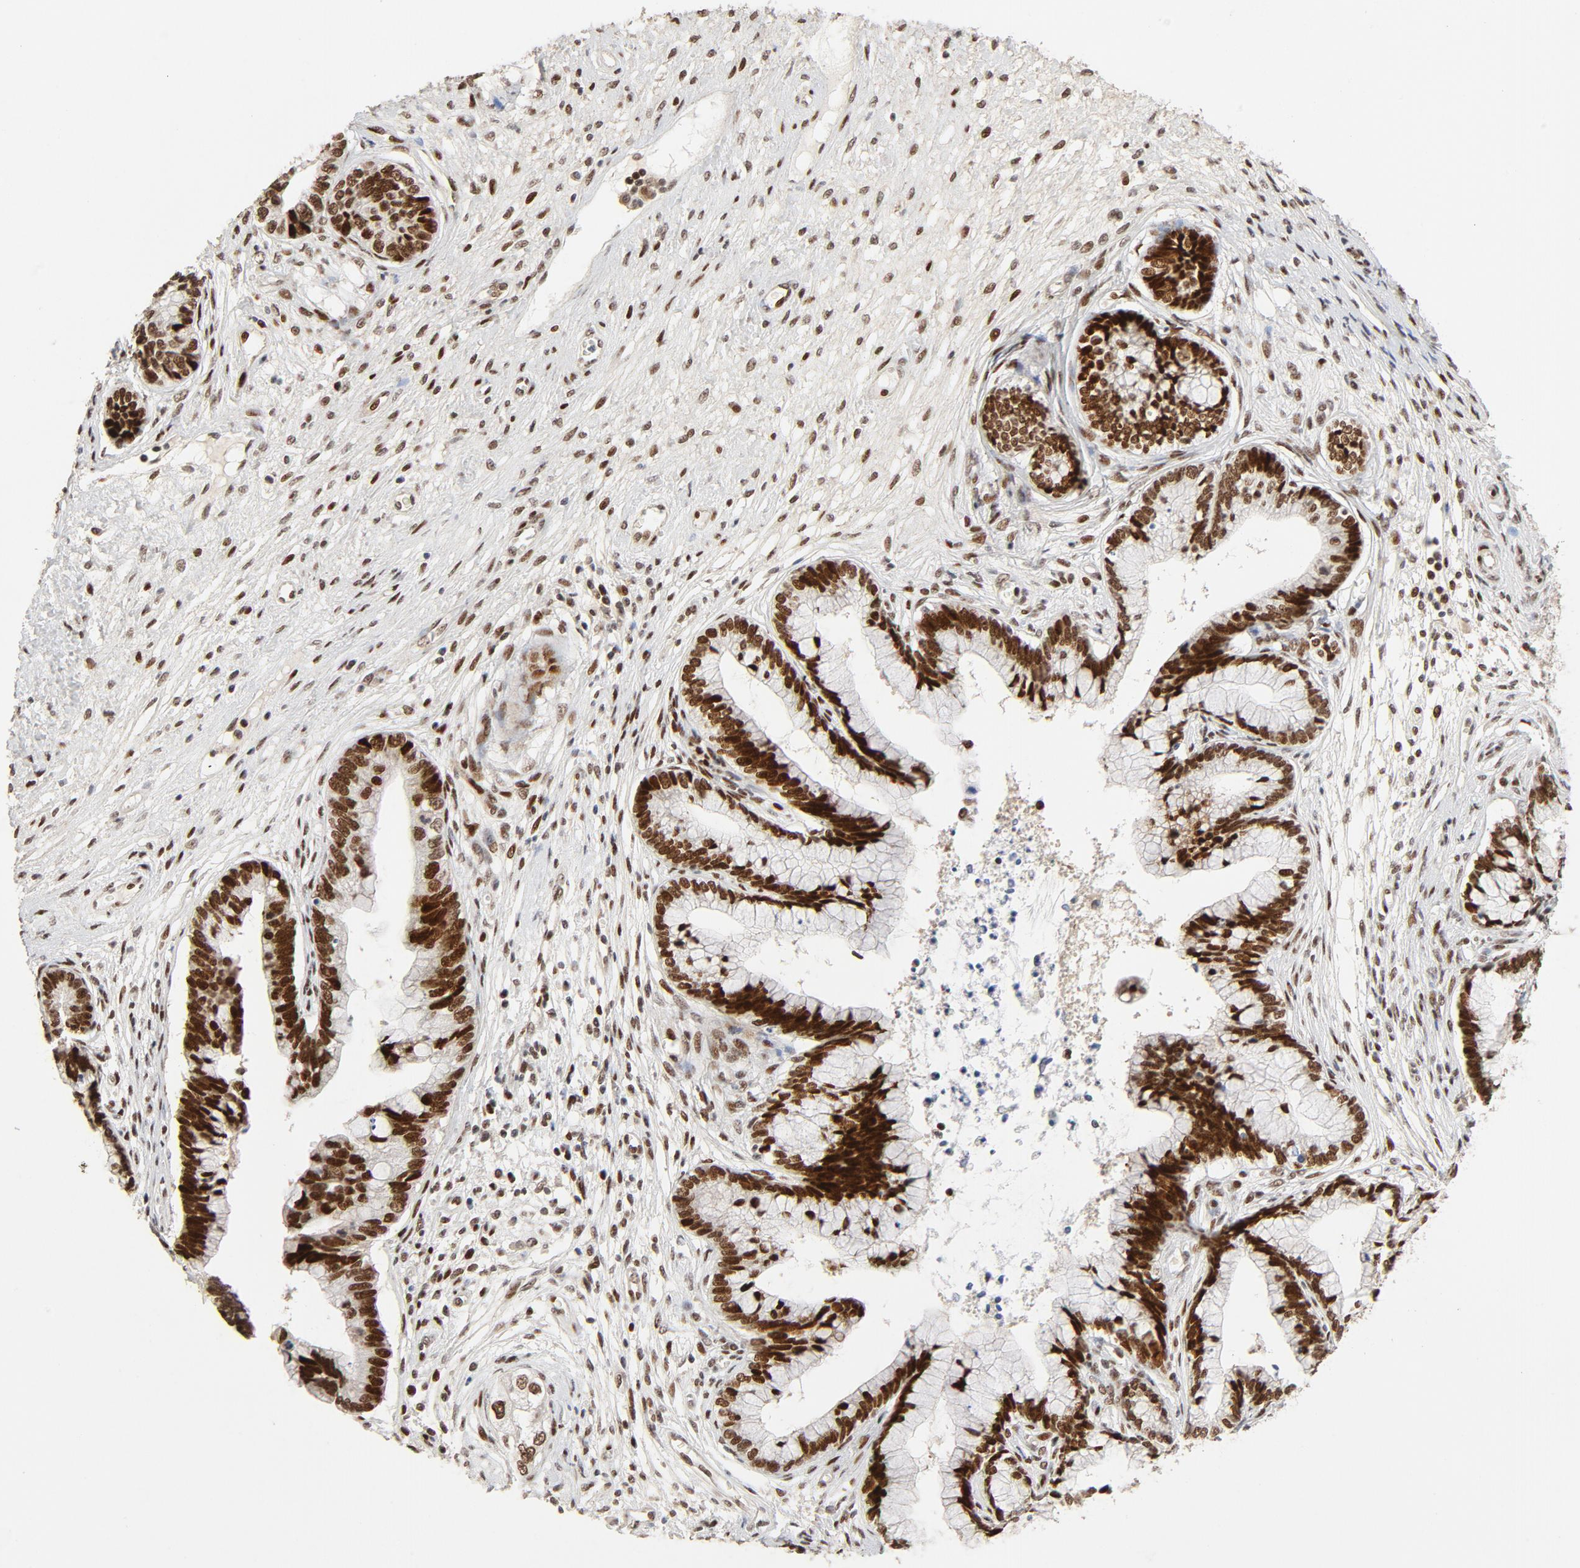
{"staining": {"intensity": "strong", "quantity": ">75%", "location": "nuclear"}, "tissue": "cervical cancer", "cell_type": "Tumor cells", "image_type": "cancer", "snomed": [{"axis": "morphology", "description": "Adenocarcinoma, NOS"}, {"axis": "topography", "description": "Cervix"}], "caption": "Cervical cancer tissue exhibits strong nuclear staining in approximately >75% of tumor cells", "gene": "GTF2I", "patient": {"sex": "female", "age": 44}}